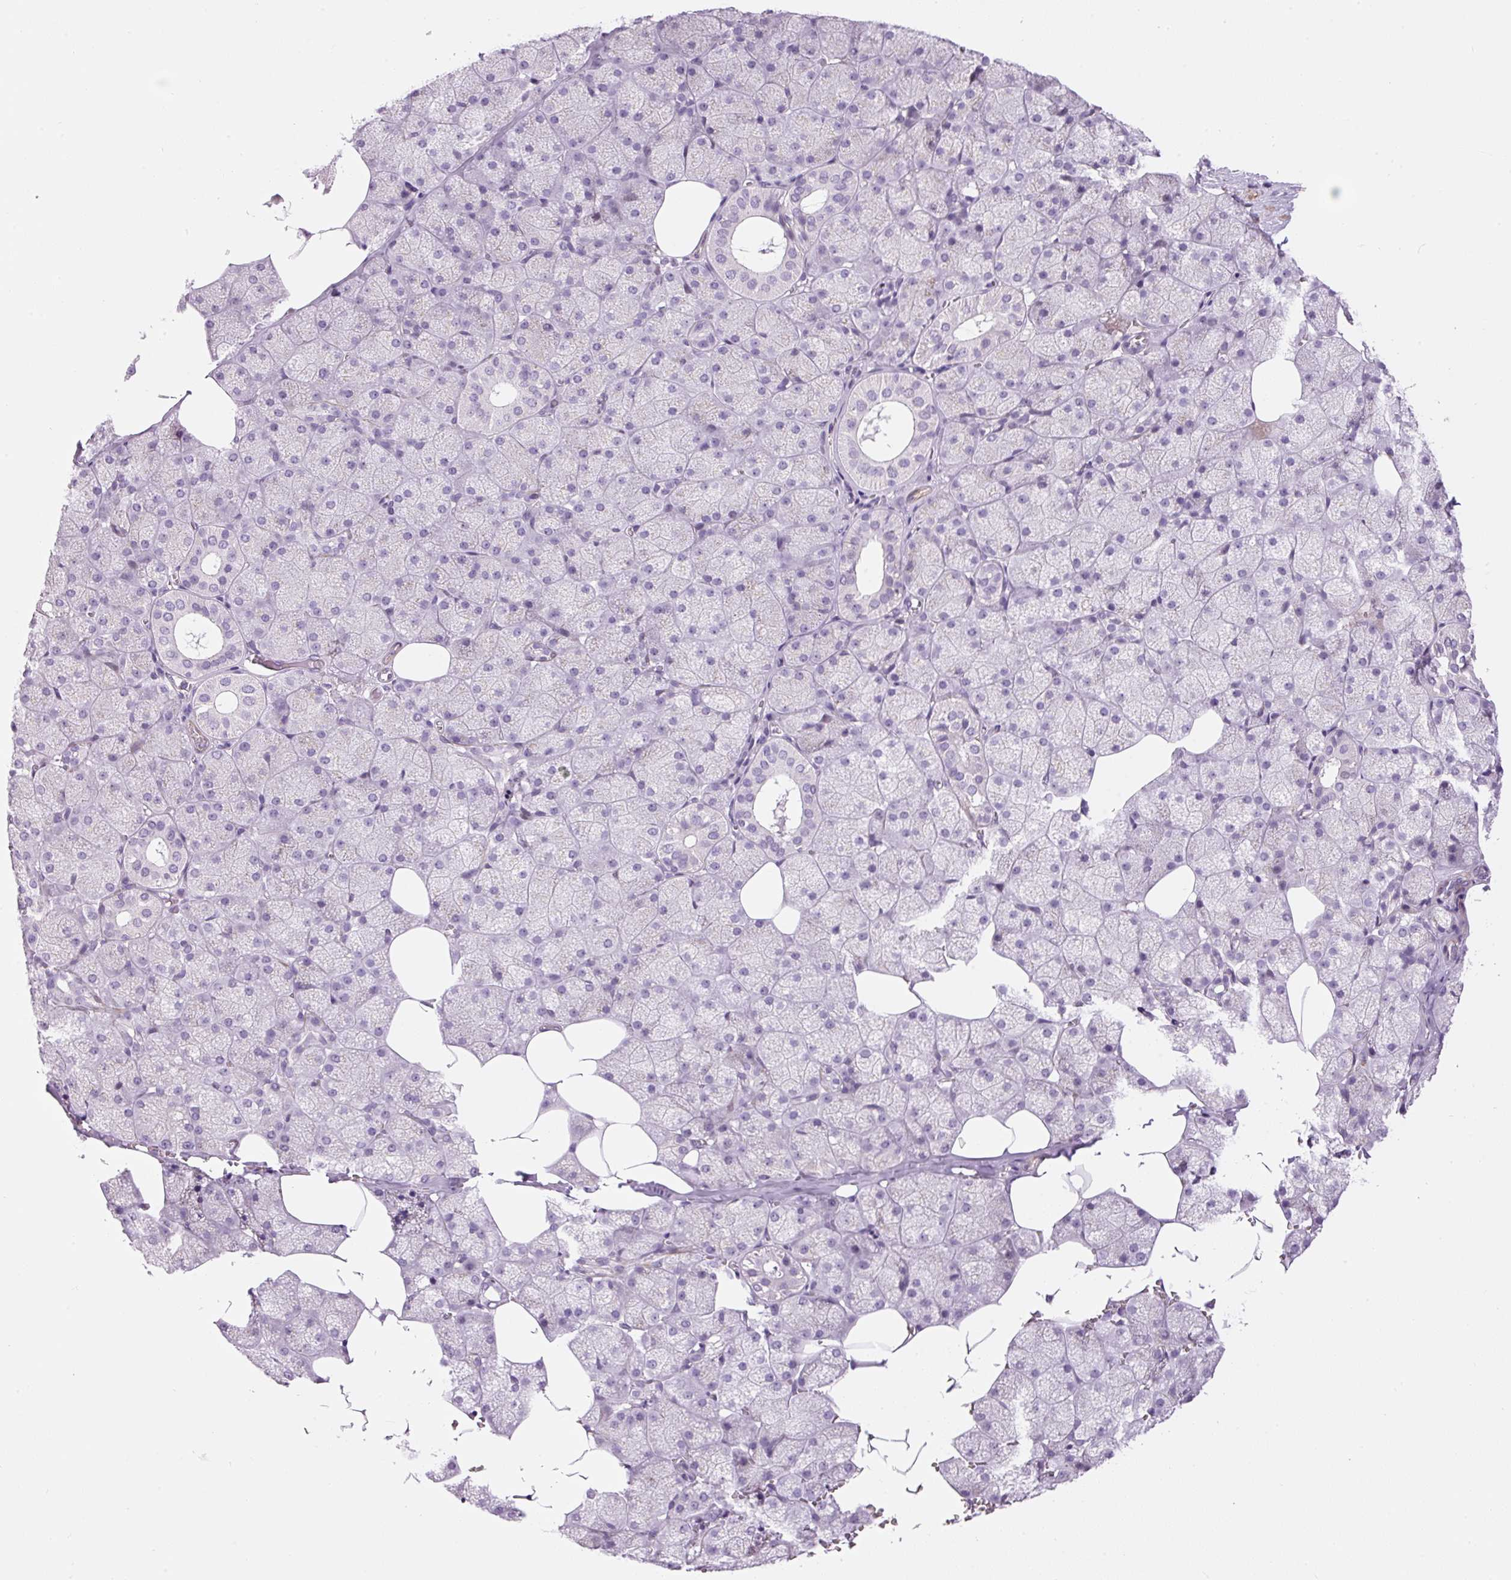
{"staining": {"intensity": "moderate", "quantity": "<25%", "location": "cytoplasmic/membranous"}, "tissue": "salivary gland", "cell_type": "Glandular cells", "image_type": "normal", "snomed": [{"axis": "morphology", "description": "Normal tissue, NOS"}, {"axis": "topography", "description": "Salivary gland"}, {"axis": "topography", "description": "Peripheral nerve tissue"}], "caption": "Immunohistochemical staining of benign human salivary gland reveals moderate cytoplasmic/membranous protein positivity in about <25% of glandular cells.", "gene": "HNF1A", "patient": {"sex": "male", "age": 38}}